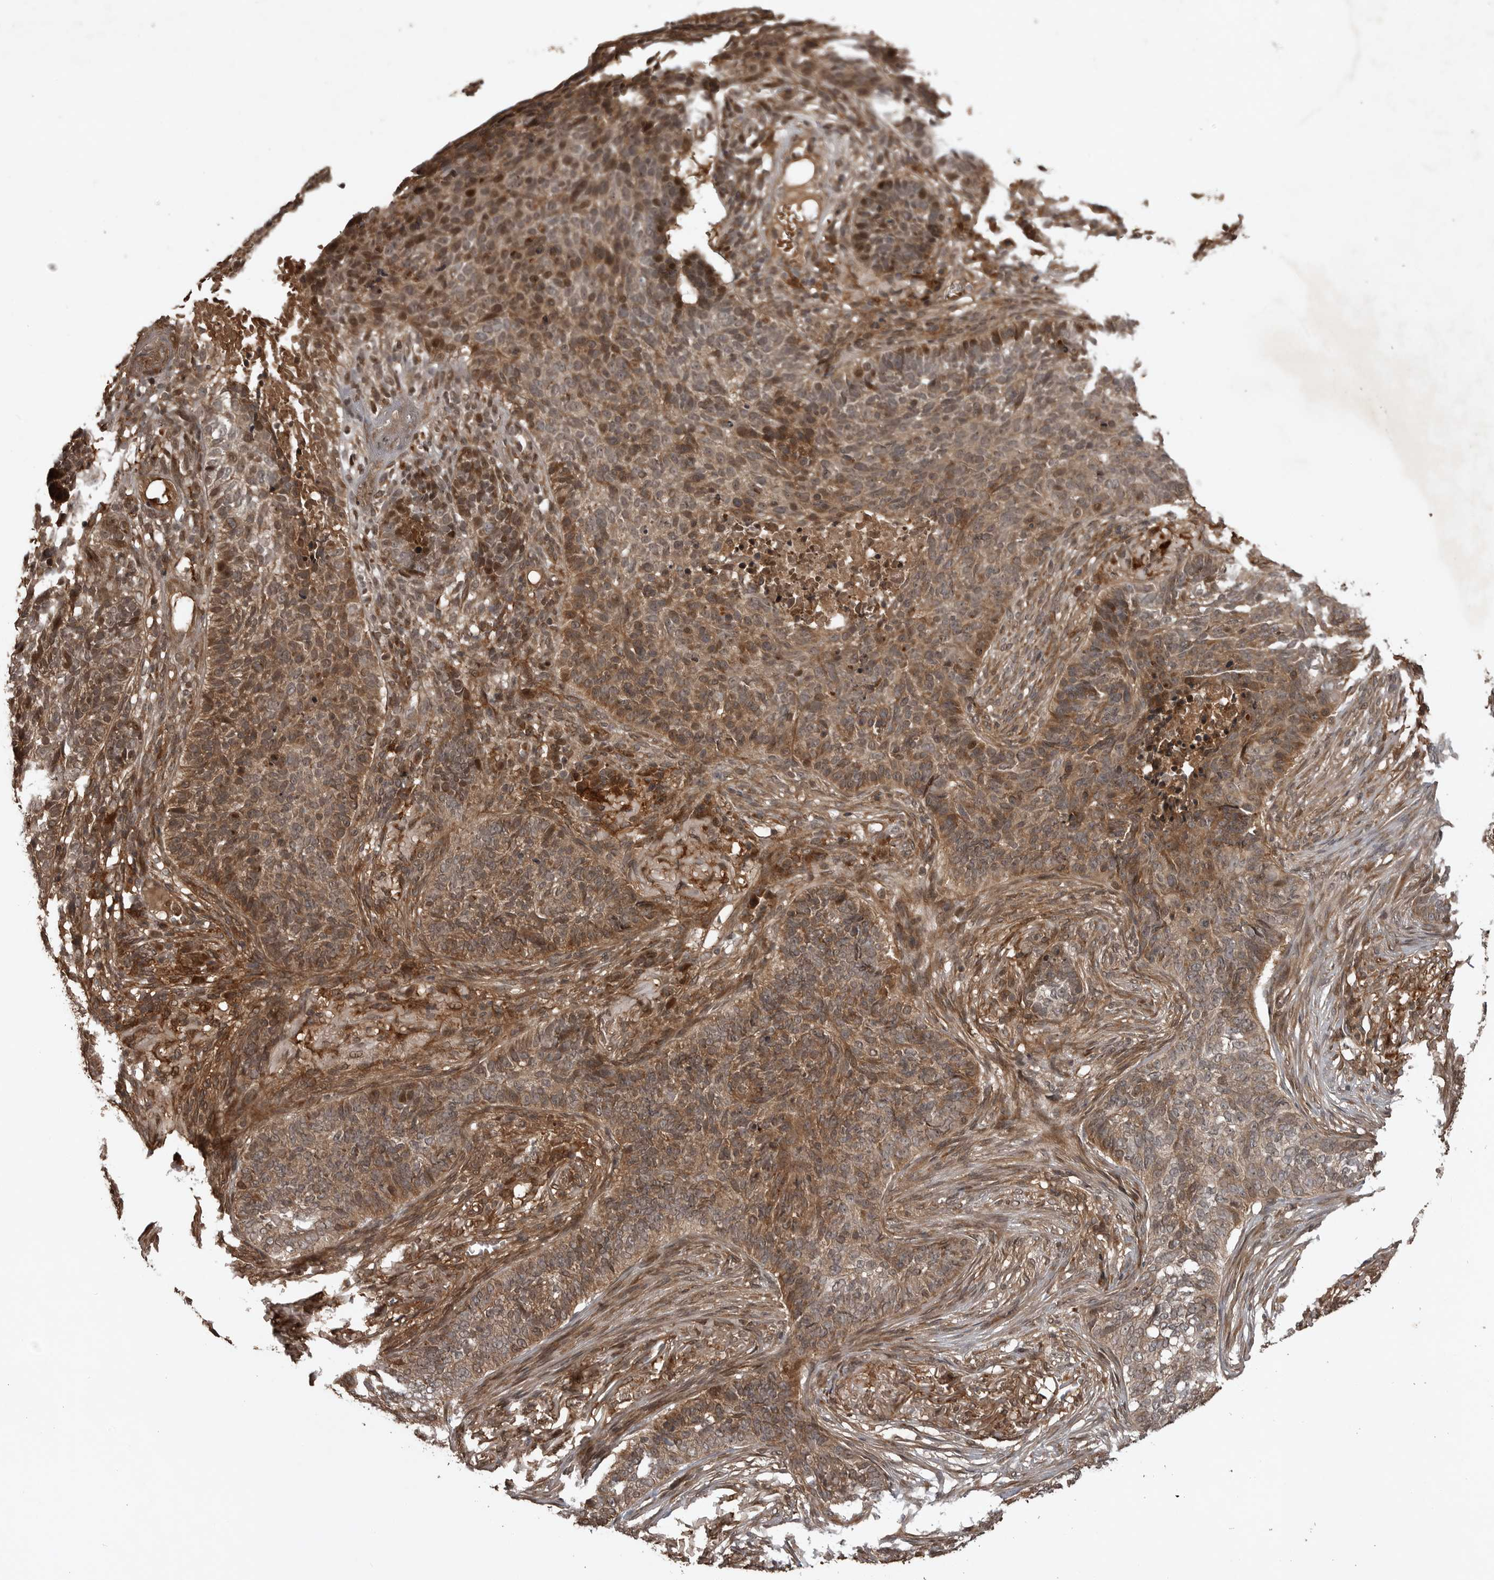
{"staining": {"intensity": "moderate", "quantity": ">75%", "location": "cytoplasmic/membranous,nuclear"}, "tissue": "skin cancer", "cell_type": "Tumor cells", "image_type": "cancer", "snomed": [{"axis": "morphology", "description": "Basal cell carcinoma"}, {"axis": "topography", "description": "Skin"}], "caption": "Basal cell carcinoma (skin) tissue exhibits moderate cytoplasmic/membranous and nuclear positivity in about >75% of tumor cells, visualized by immunohistochemistry. Nuclei are stained in blue.", "gene": "AKAP7", "patient": {"sex": "male", "age": 85}}